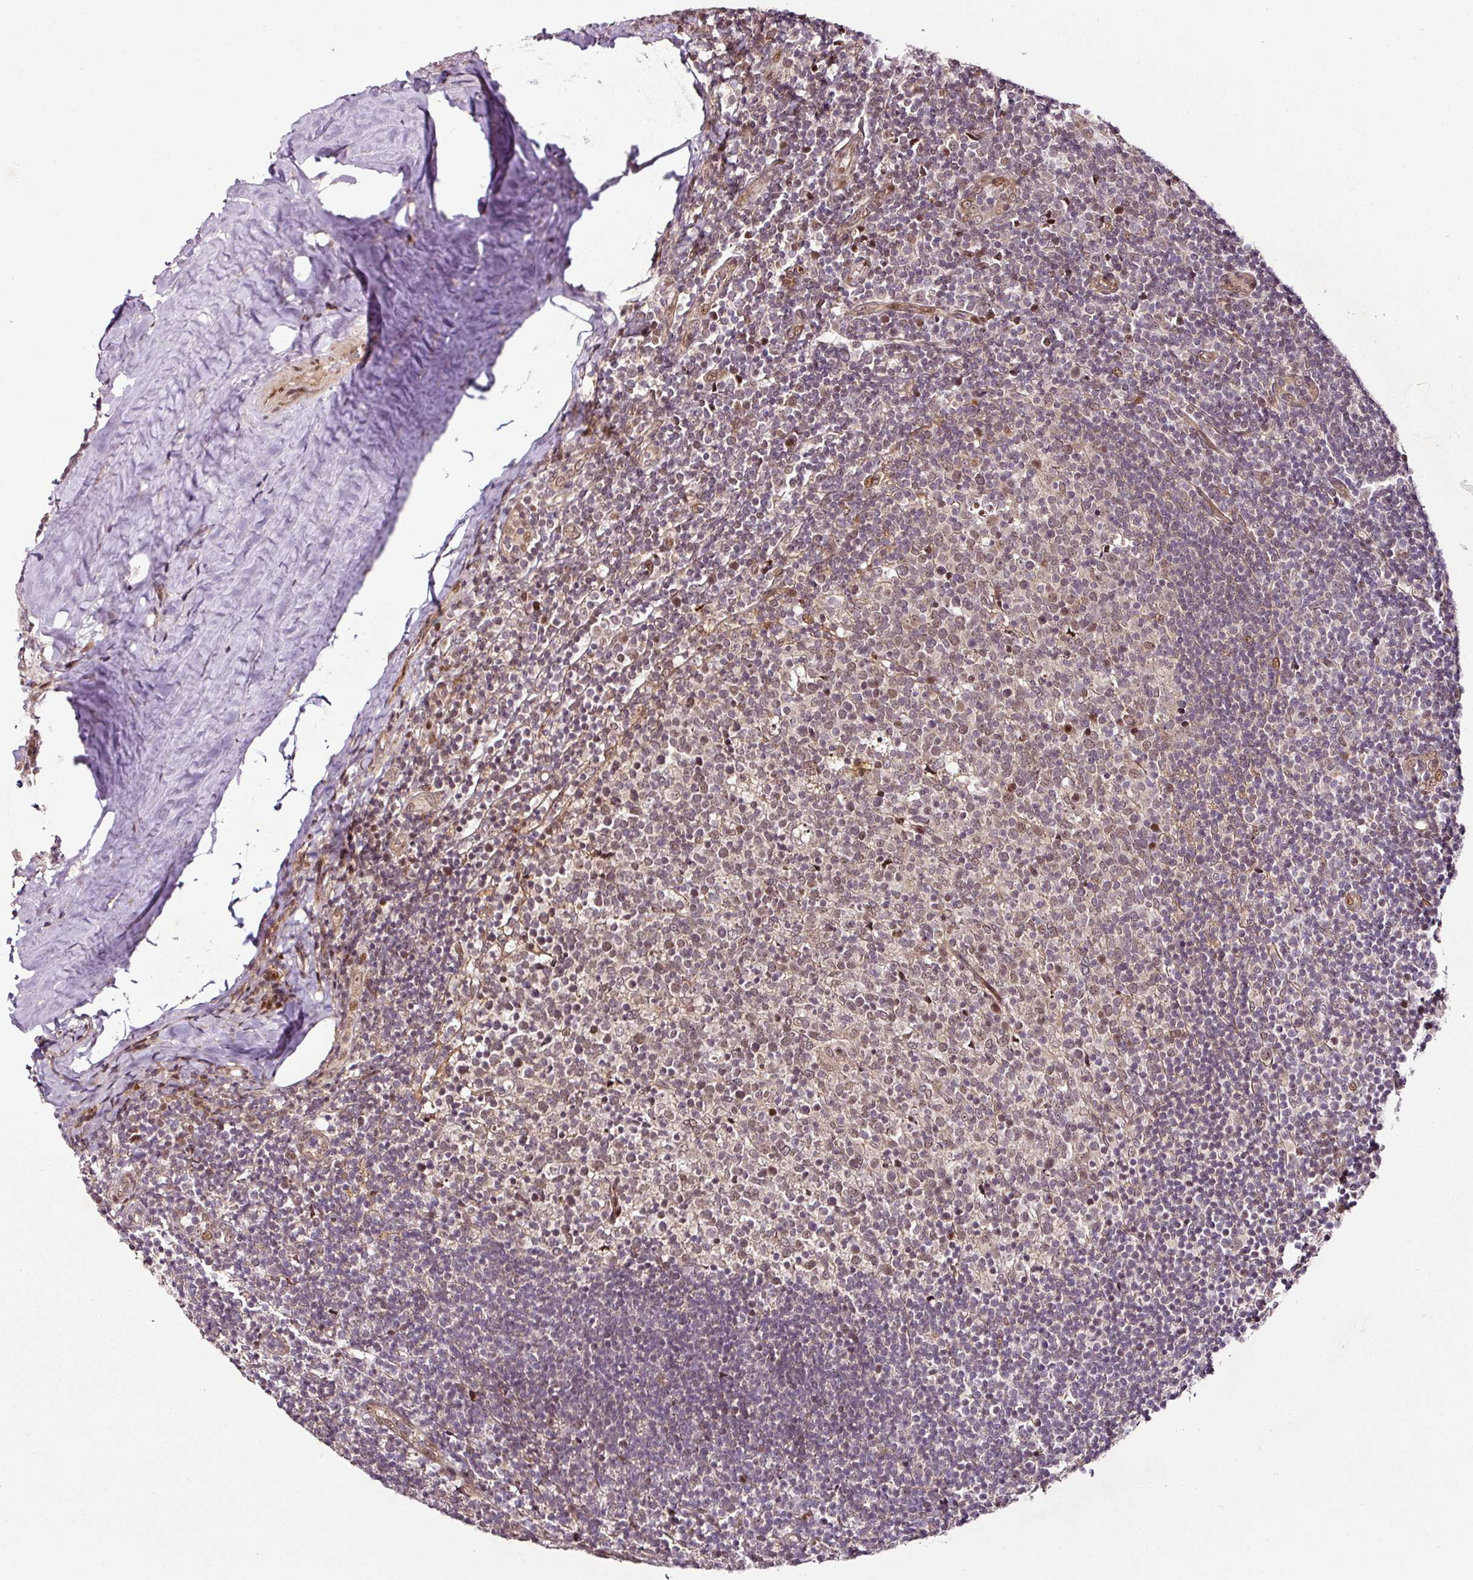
{"staining": {"intensity": "negative", "quantity": "none", "location": "none"}, "tissue": "tonsil", "cell_type": "Germinal center cells", "image_type": "normal", "snomed": [{"axis": "morphology", "description": "Normal tissue, NOS"}, {"axis": "topography", "description": "Tonsil"}], "caption": "Immunohistochemical staining of normal tonsil demonstrates no significant positivity in germinal center cells. (Immunohistochemistry, brightfield microscopy, high magnification).", "gene": "COPRS", "patient": {"sex": "female", "age": 10}}